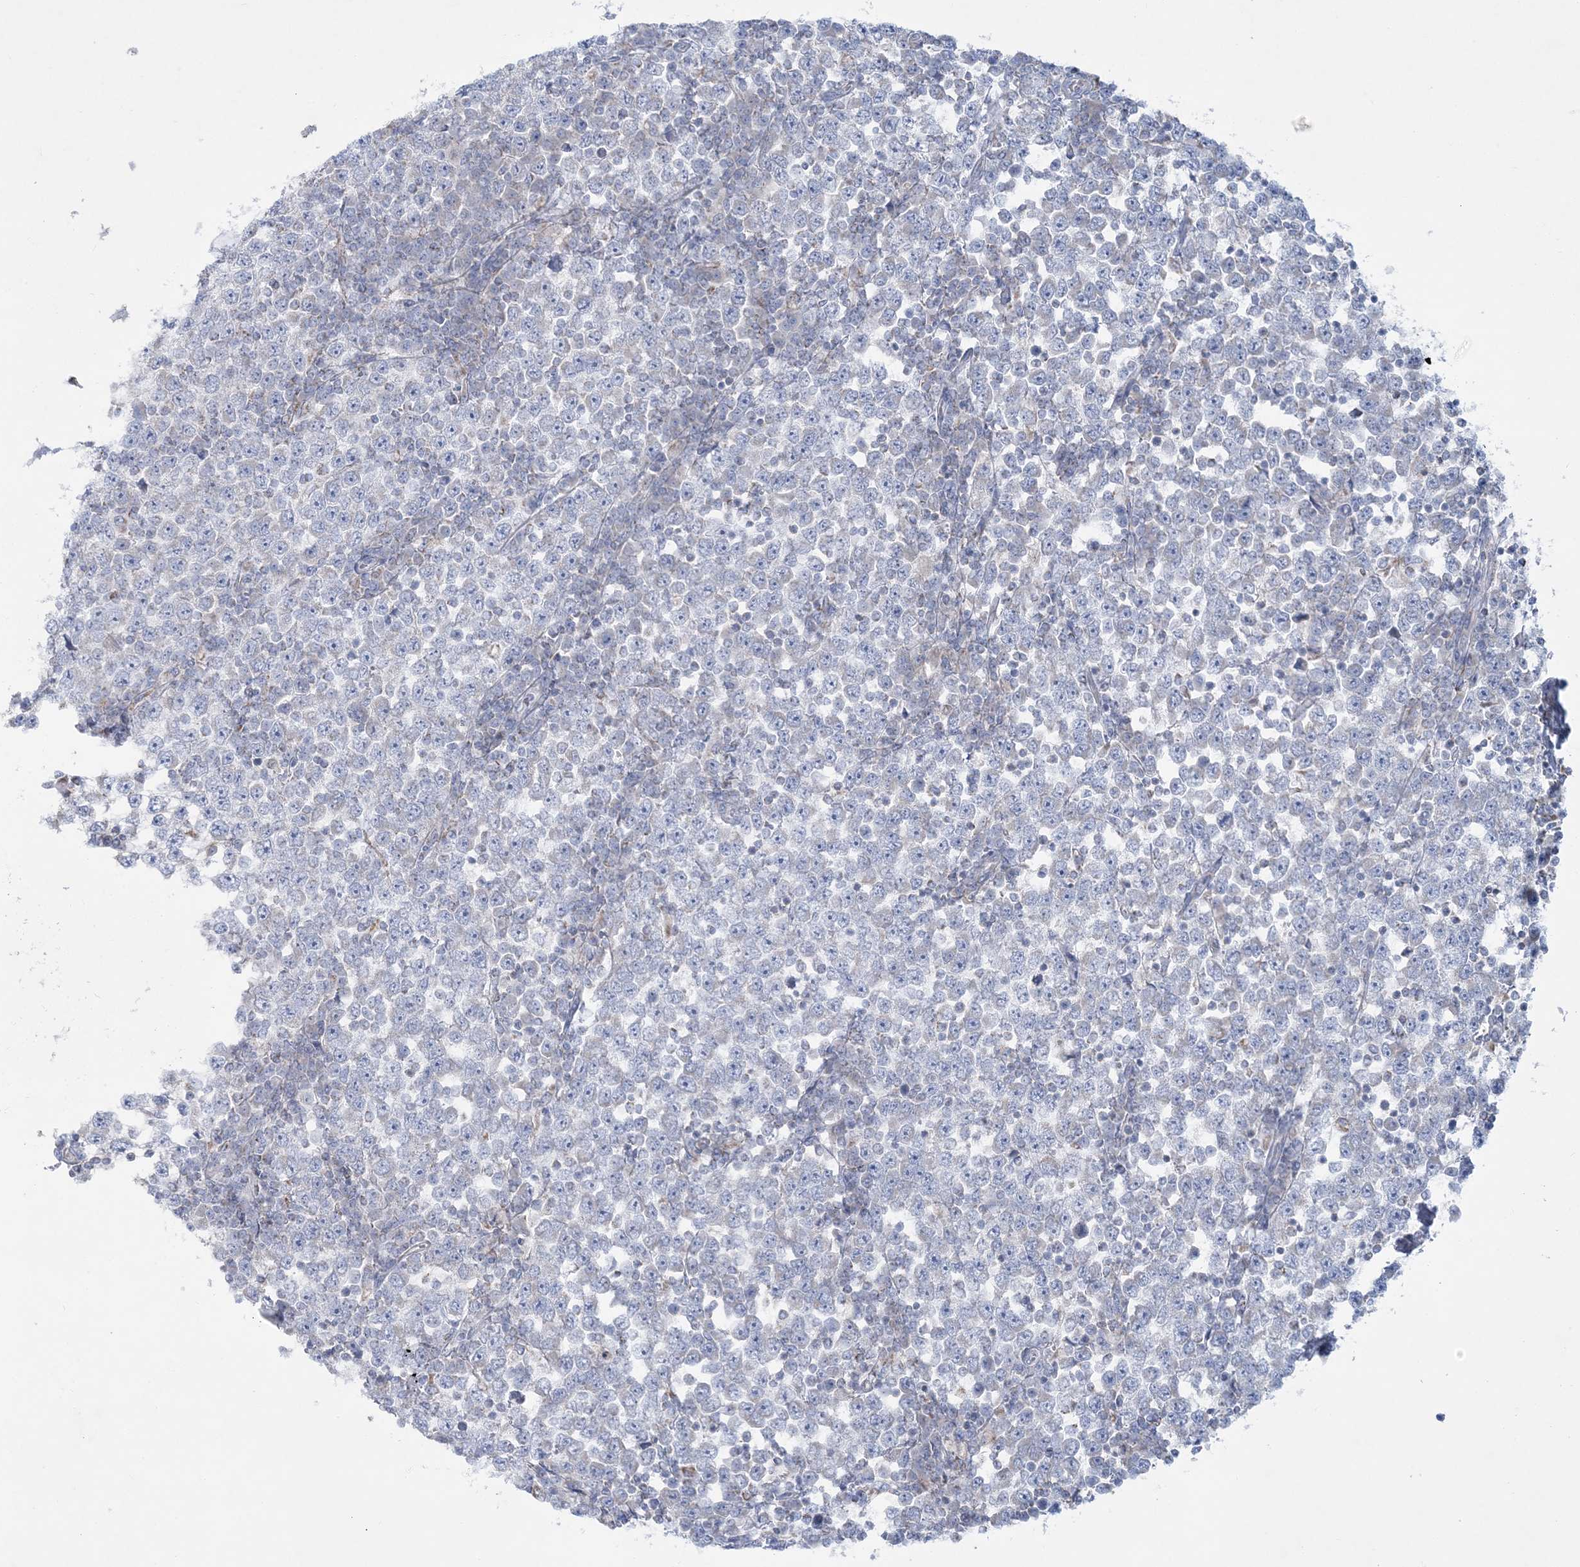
{"staining": {"intensity": "negative", "quantity": "none", "location": "none"}, "tissue": "testis cancer", "cell_type": "Tumor cells", "image_type": "cancer", "snomed": [{"axis": "morphology", "description": "Seminoma, NOS"}, {"axis": "topography", "description": "Testis"}], "caption": "DAB immunohistochemical staining of testis cancer shows no significant expression in tumor cells.", "gene": "TBC1D7", "patient": {"sex": "male", "age": 65}}